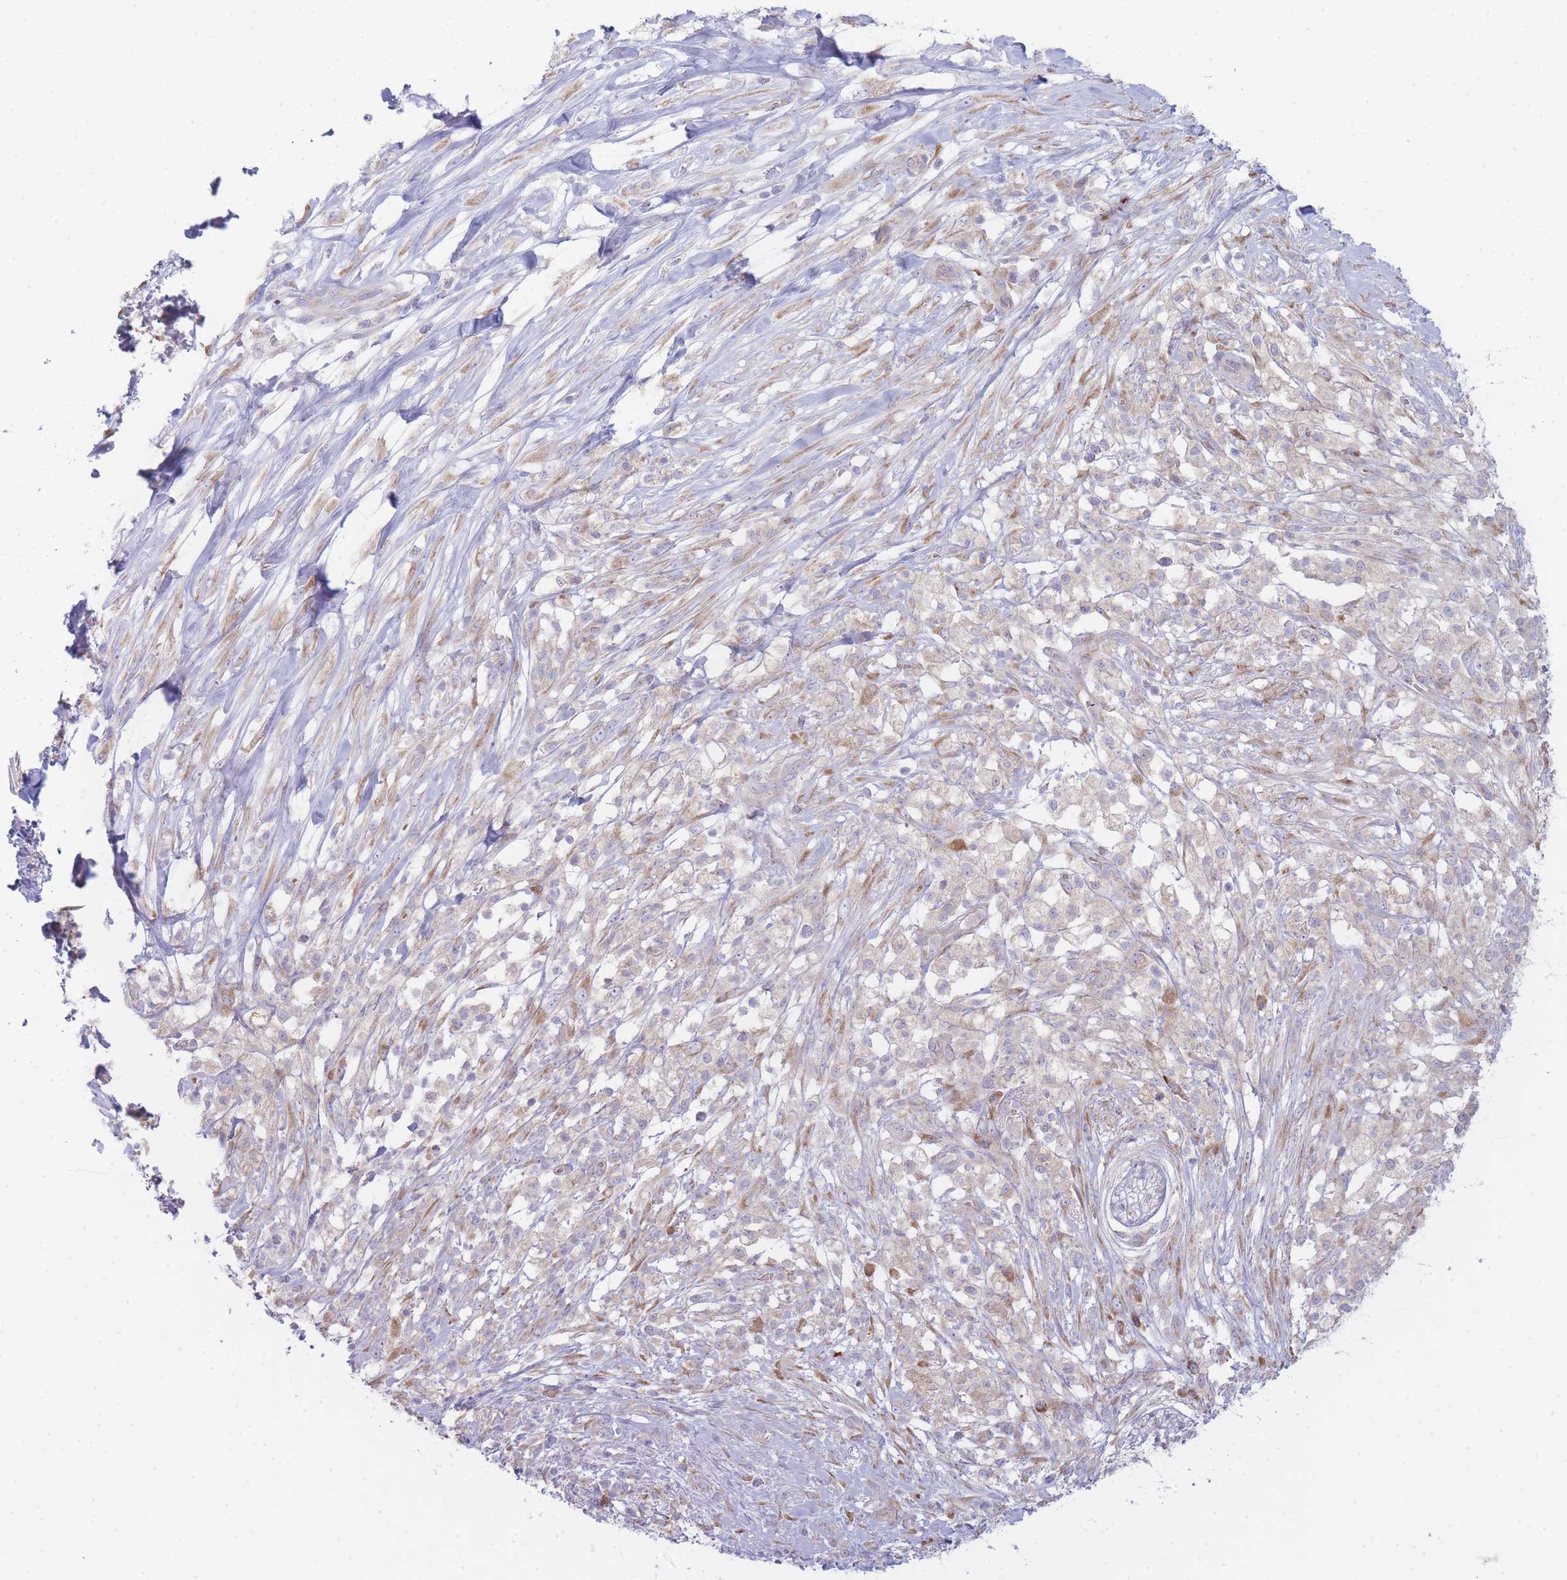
{"staining": {"intensity": "weak", "quantity": "<25%", "location": "cytoplasmic/membranous"}, "tissue": "pancreatic cancer", "cell_type": "Tumor cells", "image_type": "cancer", "snomed": [{"axis": "morphology", "description": "Adenocarcinoma, NOS"}, {"axis": "topography", "description": "Pancreas"}], "caption": "IHC micrograph of human pancreatic cancer stained for a protein (brown), which exhibits no staining in tumor cells.", "gene": "OR5L2", "patient": {"sex": "female", "age": 72}}